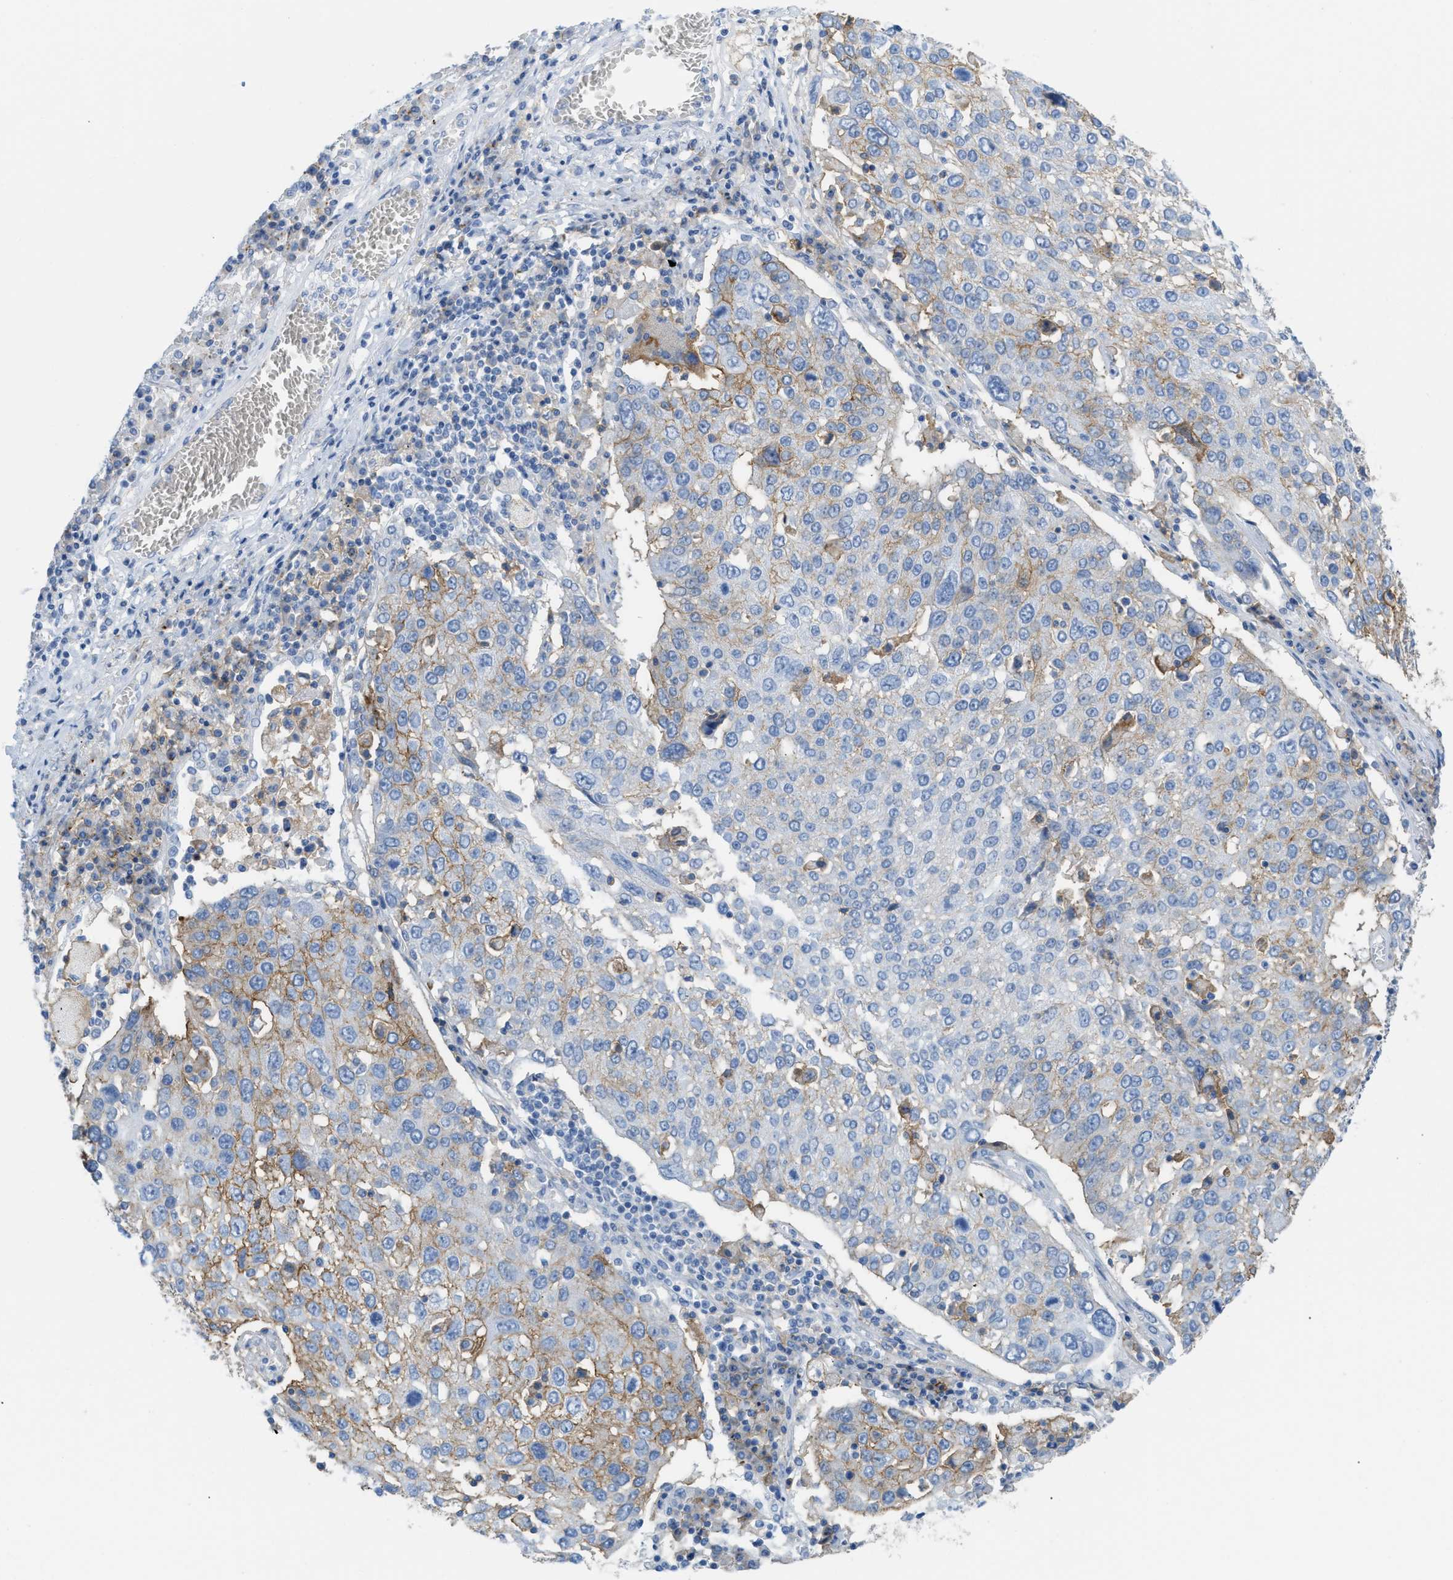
{"staining": {"intensity": "moderate", "quantity": "25%-75%", "location": "cytoplasmic/membranous"}, "tissue": "lung cancer", "cell_type": "Tumor cells", "image_type": "cancer", "snomed": [{"axis": "morphology", "description": "Squamous cell carcinoma, NOS"}, {"axis": "topography", "description": "Lung"}], "caption": "A brown stain labels moderate cytoplasmic/membranous staining of a protein in human squamous cell carcinoma (lung) tumor cells. Nuclei are stained in blue.", "gene": "SLC3A2", "patient": {"sex": "male", "age": 65}}